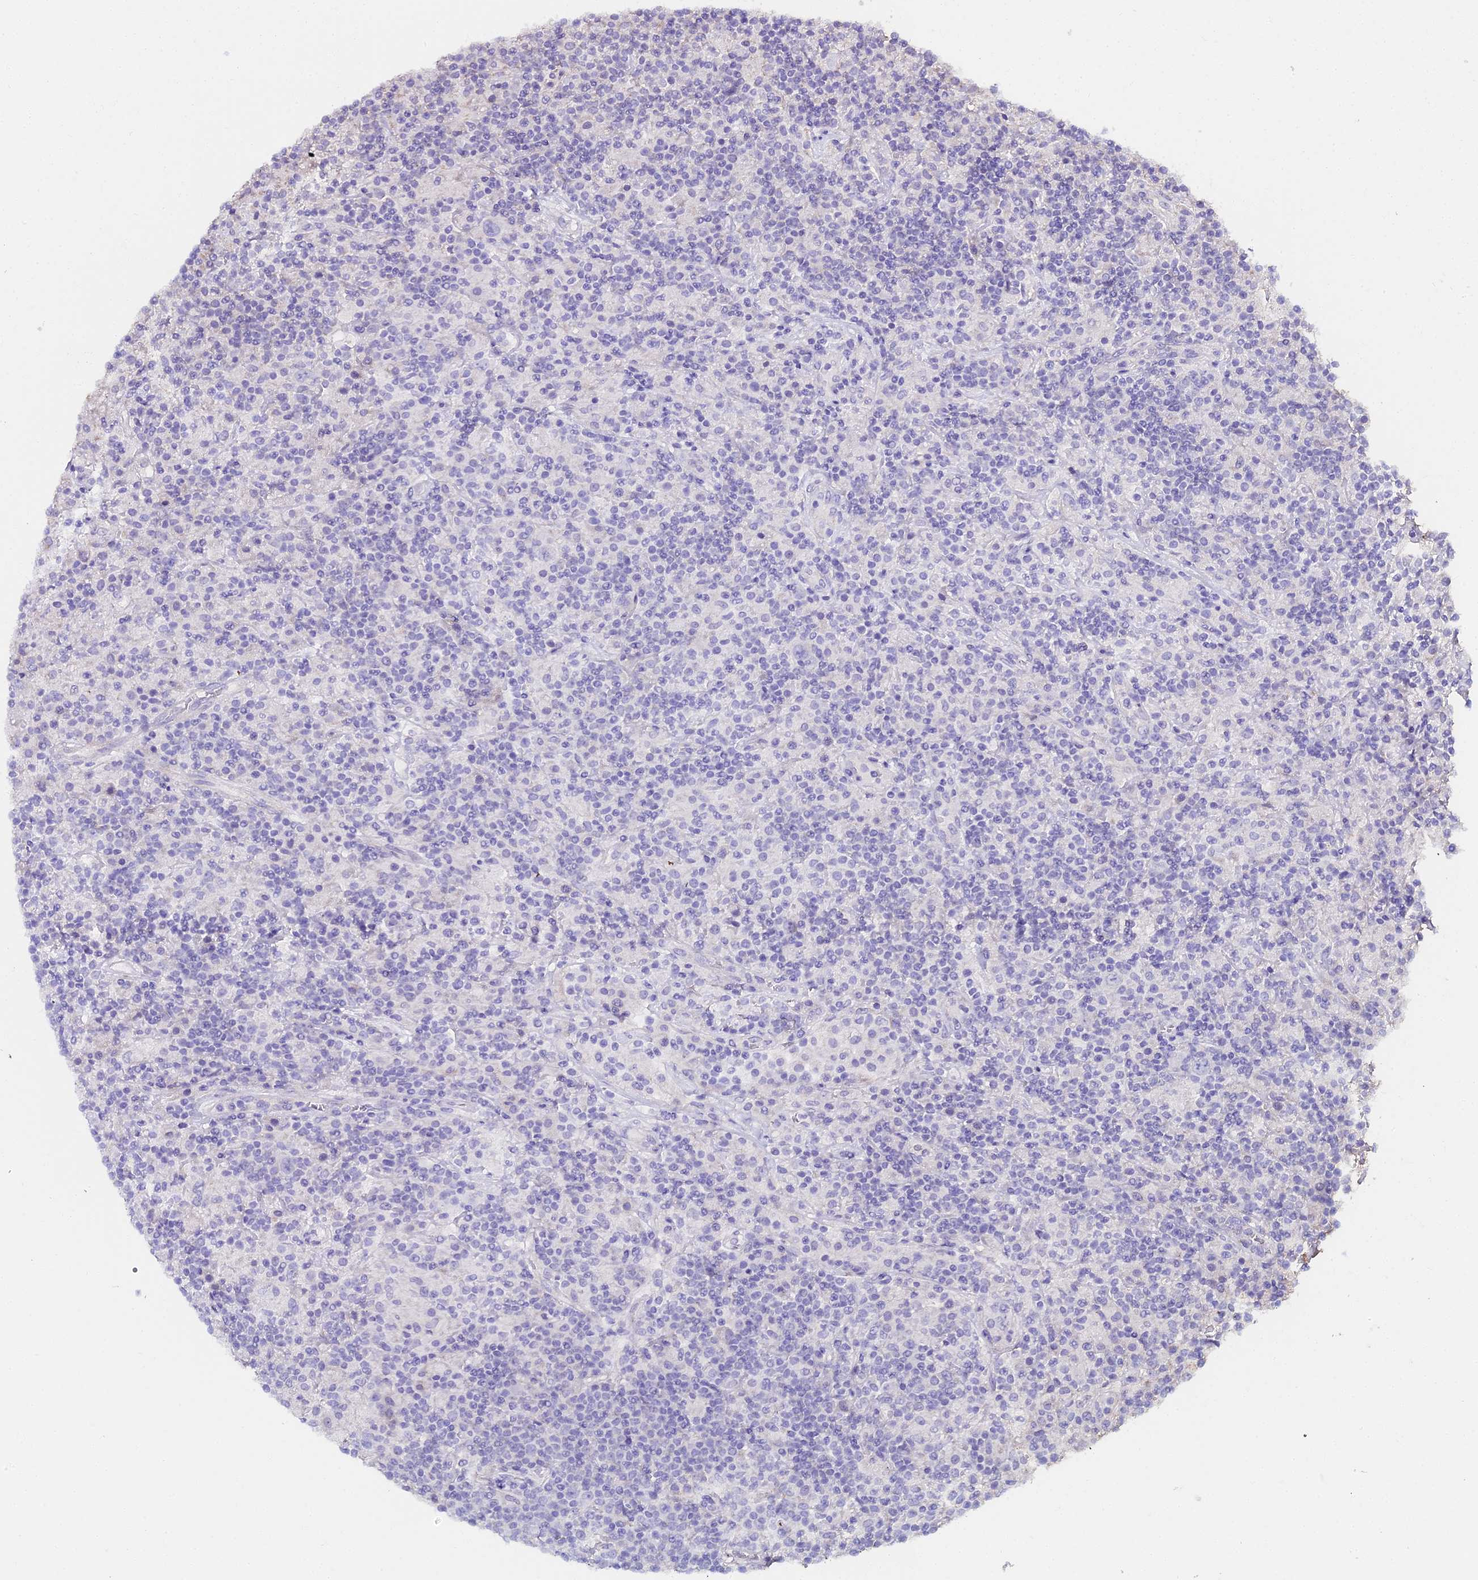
{"staining": {"intensity": "negative", "quantity": "none", "location": "none"}, "tissue": "lymphoma", "cell_type": "Tumor cells", "image_type": "cancer", "snomed": [{"axis": "morphology", "description": "Hodgkin's disease, NOS"}, {"axis": "topography", "description": "Lymph node"}], "caption": "IHC of human lymphoma exhibits no staining in tumor cells. Brightfield microscopy of IHC stained with DAB (brown) and hematoxylin (blue), captured at high magnification.", "gene": "METTL13", "patient": {"sex": "male", "age": 70}}